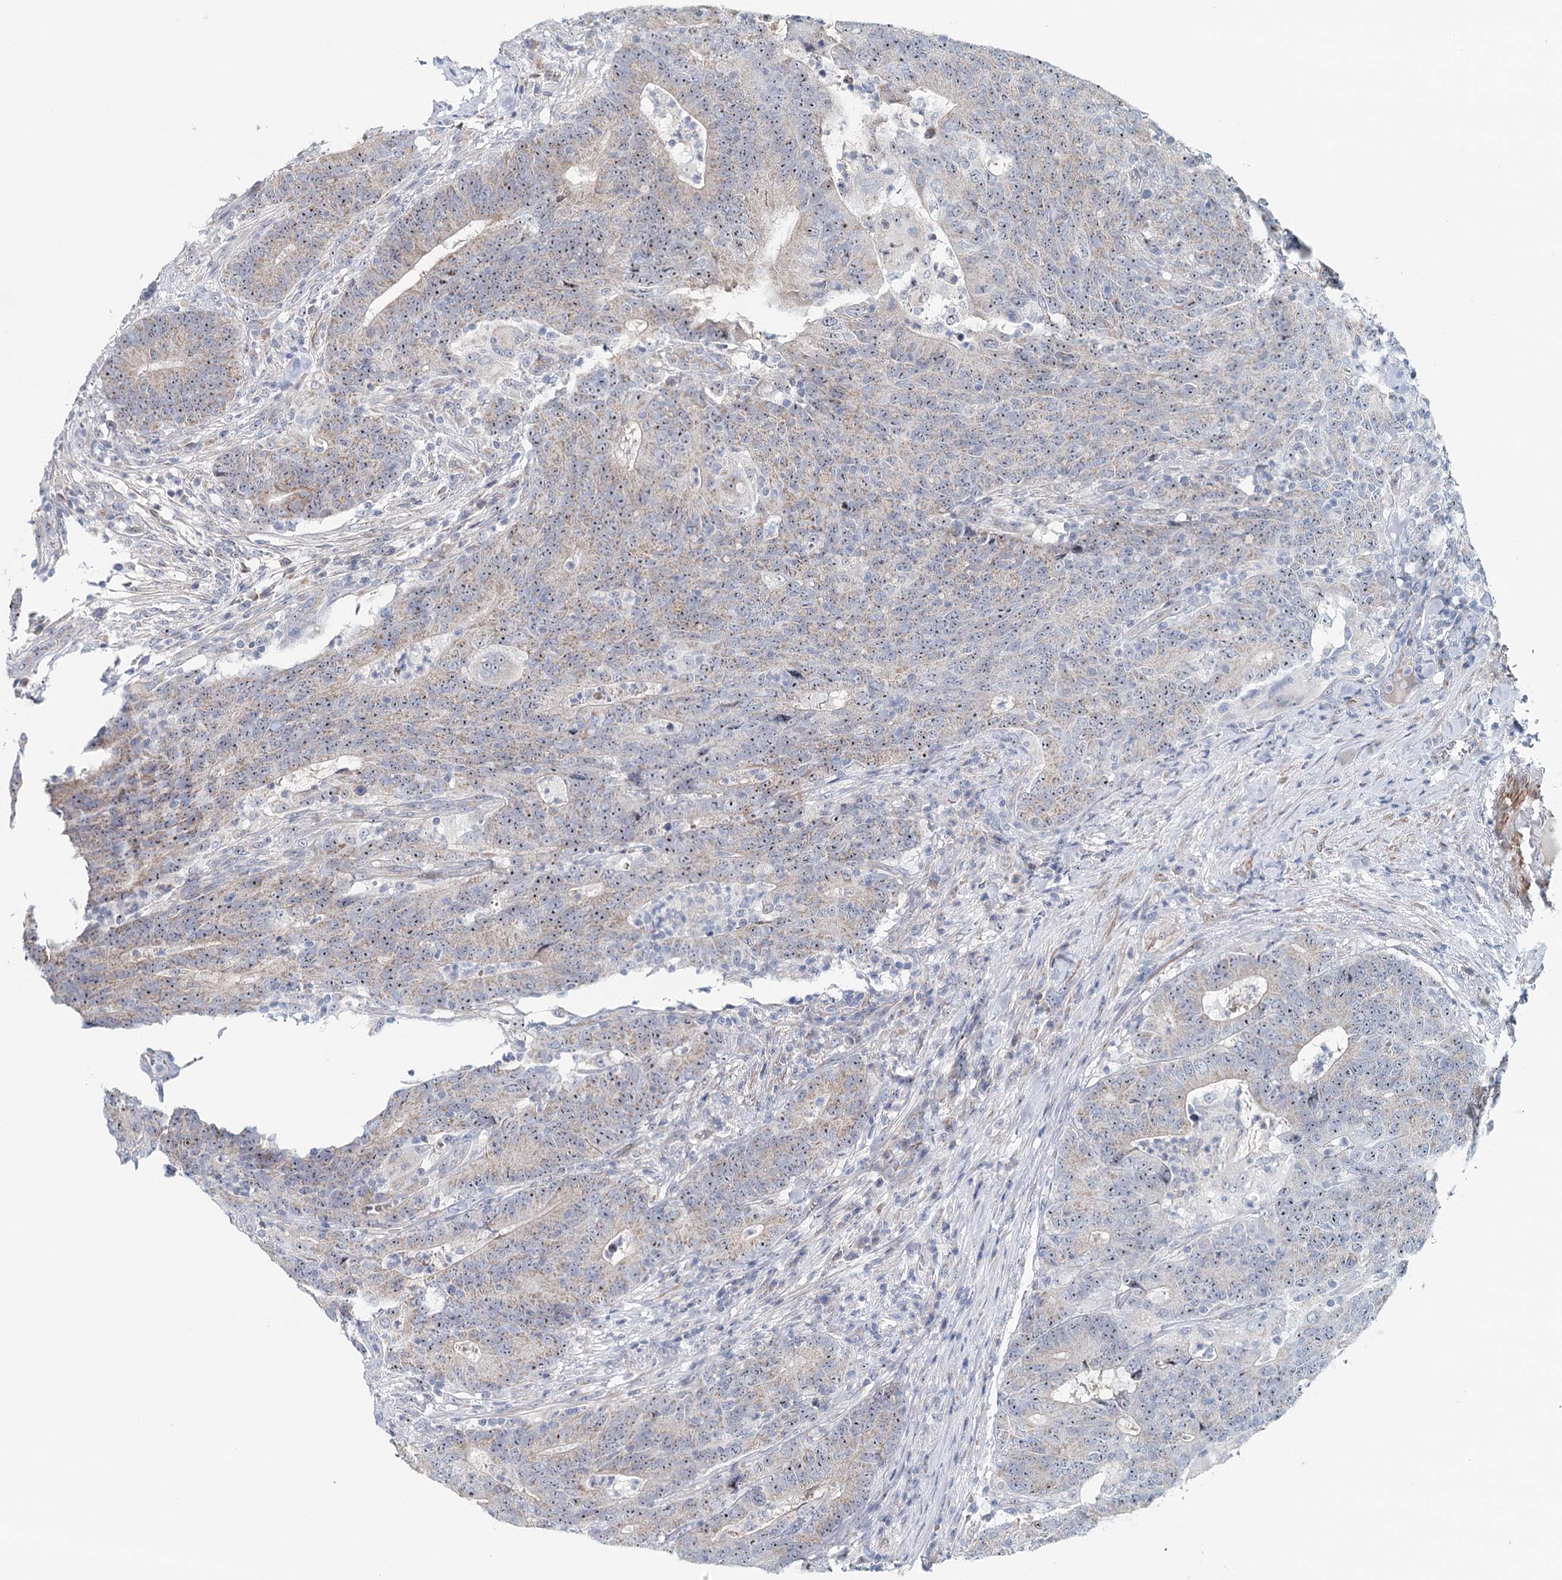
{"staining": {"intensity": "weak", "quantity": "<25%", "location": "cytoplasmic/membranous,nuclear"}, "tissue": "colorectal cancer", "cell_type": "Tumor cells", "image_type": "cancer", "snomed": [{"axis": "morphology", "description": "Normal tissue, NOS"}, {"axis": "morphology", "description": "Adenocarcinoma, NOS"}, {"axis": "topography", "description": "Colon"}], "caption": "High power microscopy photomicrograph of an IHC image of adenocarcinoma (colorectal), revealing no significant positivity in tumor cells.", "gene": "RBM43", "patient": {"sex": "female", "age": 75}}